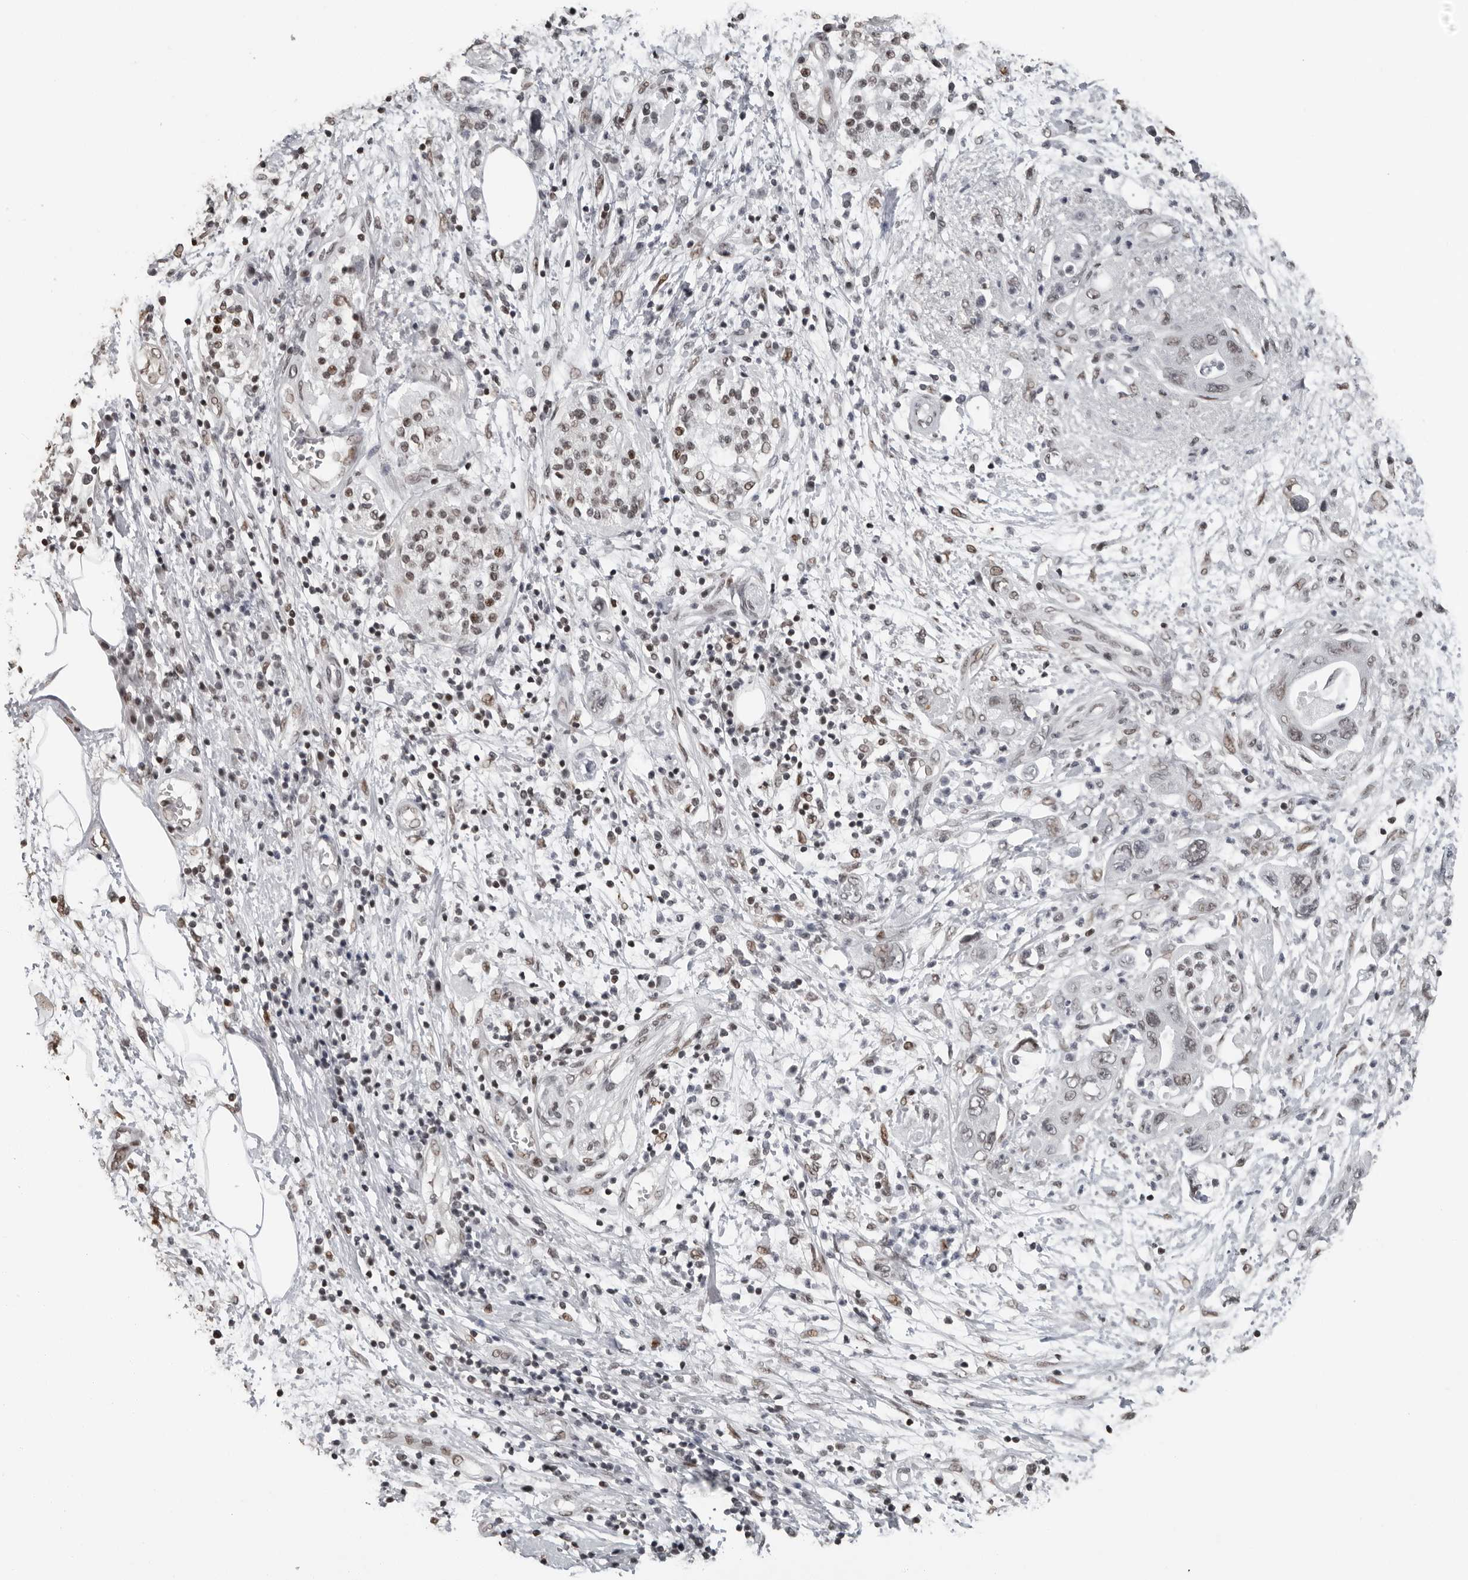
{"staining": {"intensity": "weak", "quantity": "25%-75%", "location": "nuclear"}, "tissue": "pancreatic cancer", "cell_type": "Tumor cells", "image_type": "cancer", "snomed": [{"axis": "morphology", "description": "Adenocarcinoma, NOS"}, {"axis": "topography", "description": "Pancreas"}], "caption": "High-power microscopy captured an immunohistochemistry histopathology image of pancreatic cancer, revealing weak nuclear staining in about 25%-75% of tumor cells. (IHC, brightfield microscopy, high magnification).", "gene": "ORC1", "patient": {"sex": "female", "age": 73}}